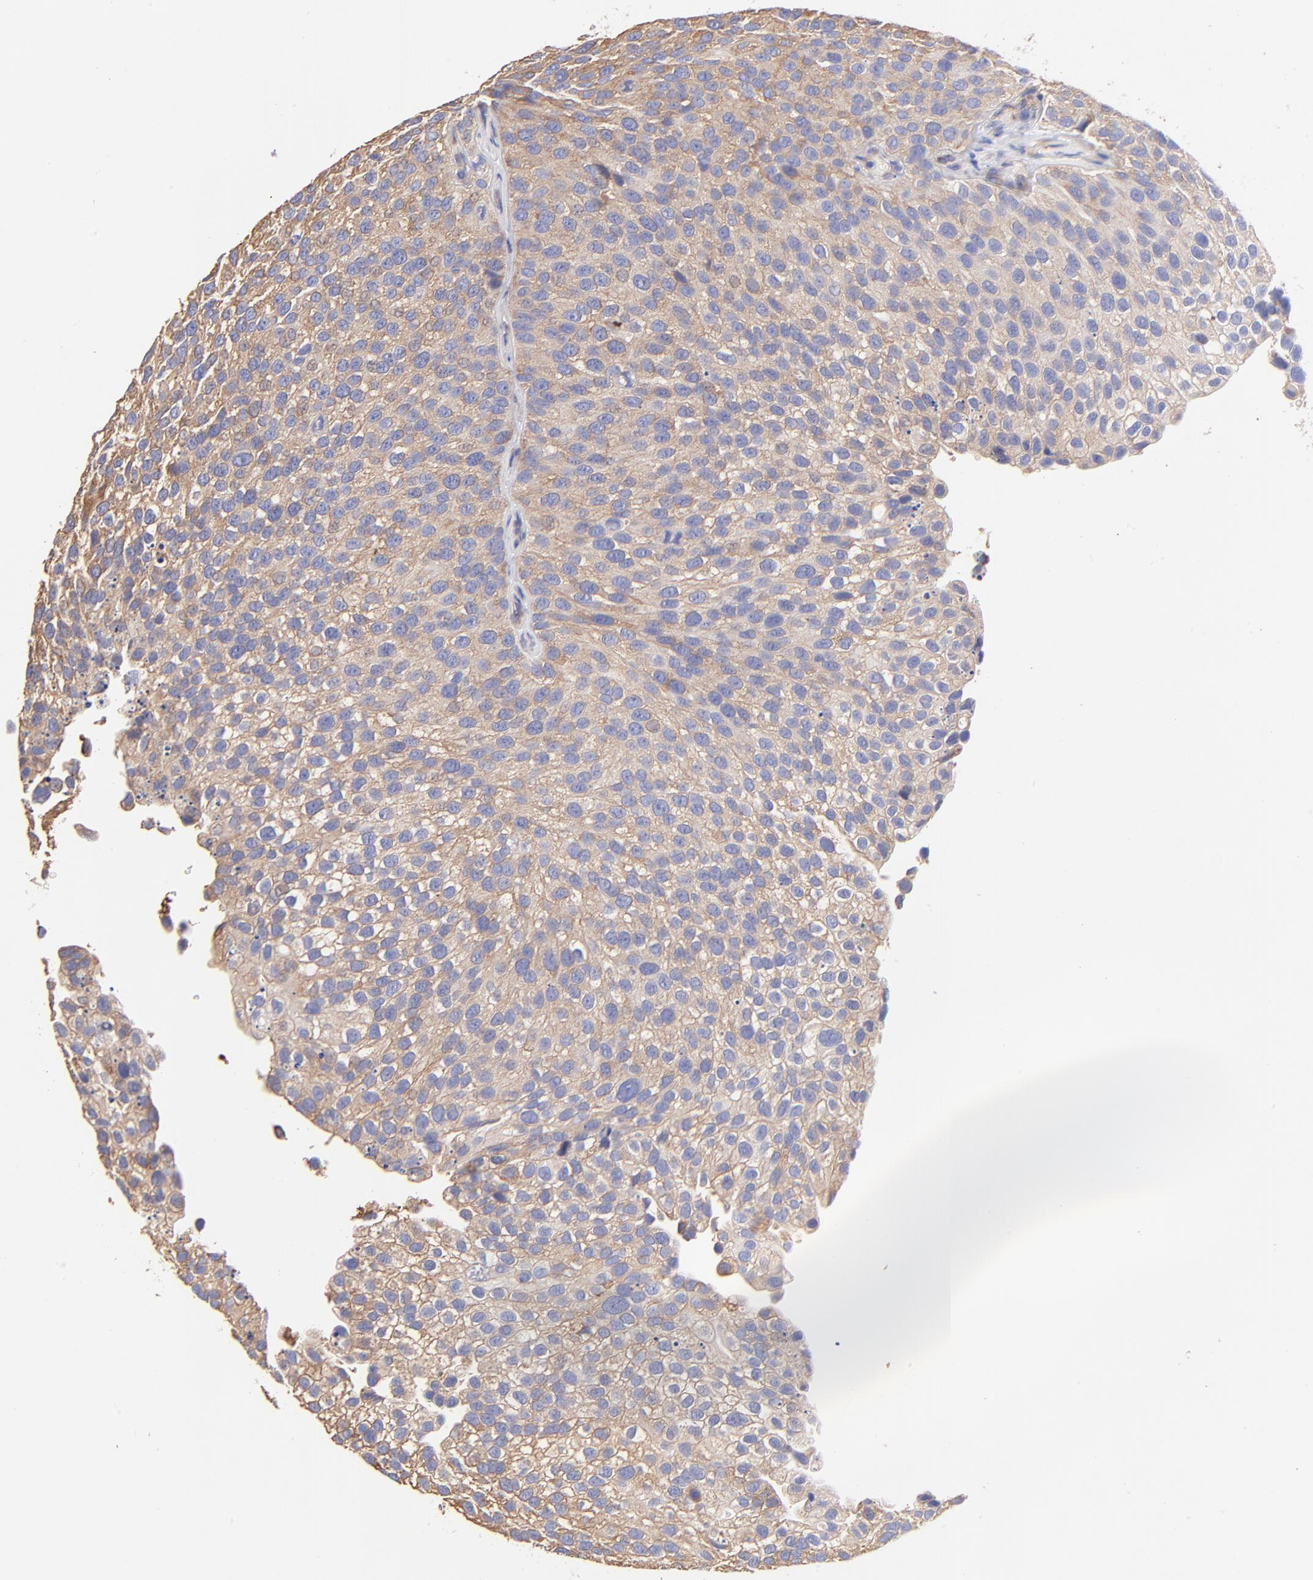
{"staining": {"intensity": "moderate", "quantity": ">75%", "location": "cytoplasmic/membranous"}, "tissue": "urothelial cancer", "cell_type": "Tumor cells", "image_type": "cancer", "snomed": [{"axis": "morphology", "description": "Urothelial carcinoma, High grade"}, {"axis": "topography", "description": "Urinary bladder"}], "caption": "Immunohistochemistry of human urothelial carcinoma (high-grade) exhibits medium levels of moderate cytoplasmic/membranous staining in about >75% of tumor cells.", "gene": "RPL30", "patient": {"sex": "male", "age": 72}}